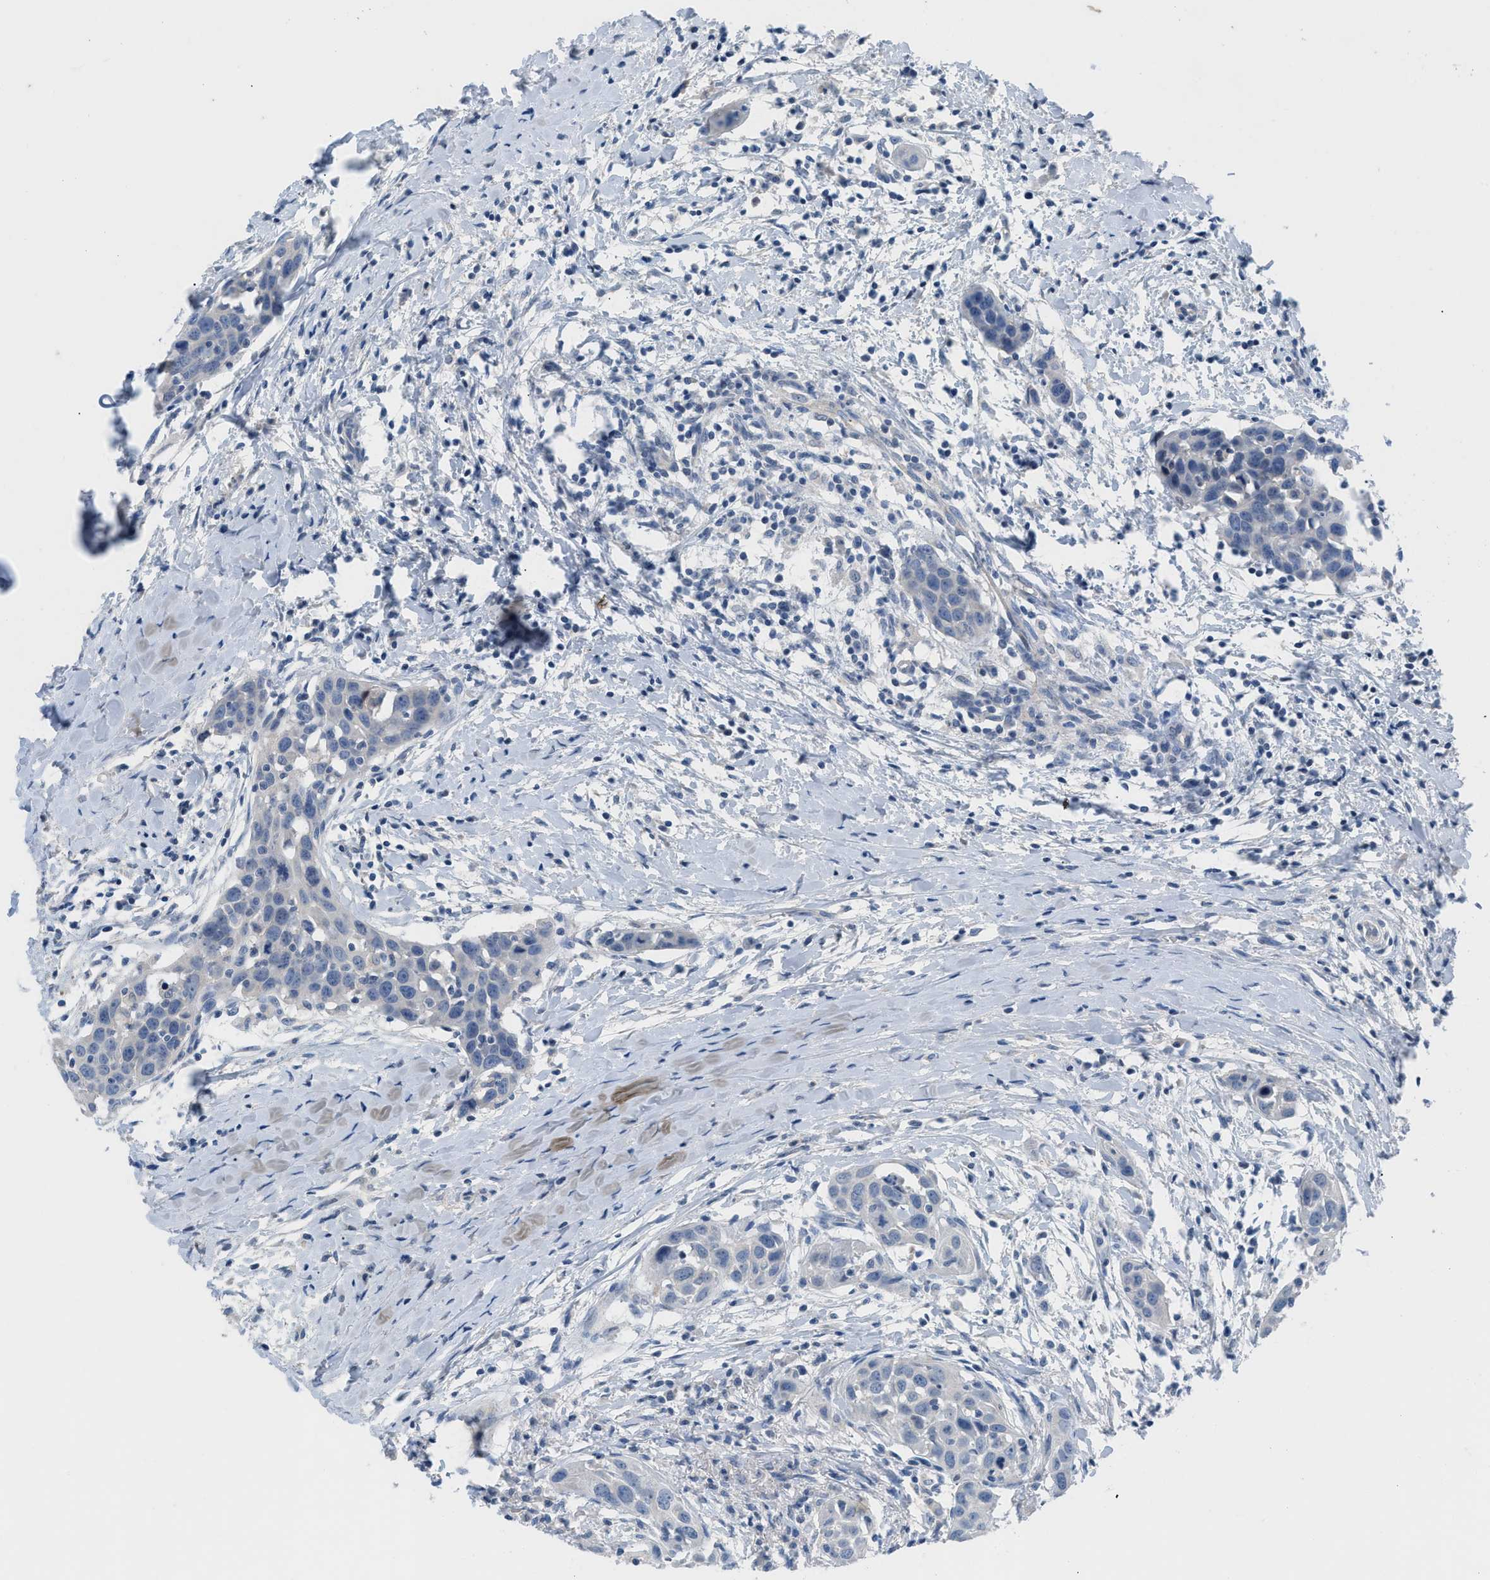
{"staining": {"intensity": "negative", "quantity": "none", "location": "none"}, "tissue": "head and neck cancer", "cell_type": "Tumor cells", "image_type": "cancer", "snomed": [{"axis": "morphology", "description": "Squamous cell carcinoma, NOS"}, {"axis": "topography", "description": "Oral tissue"}, {"axis": "topography", "description": "Head-Neck"}], "caption": "Immunohistochemistry micrograph of squamous cell carcinoma (head and neck) stained for a protein (brown), which shows no positivity in tumor cells. Nuclei are stained in blue.", "gene": "HPX", "patient": {"sex": "female", "age": 50}}